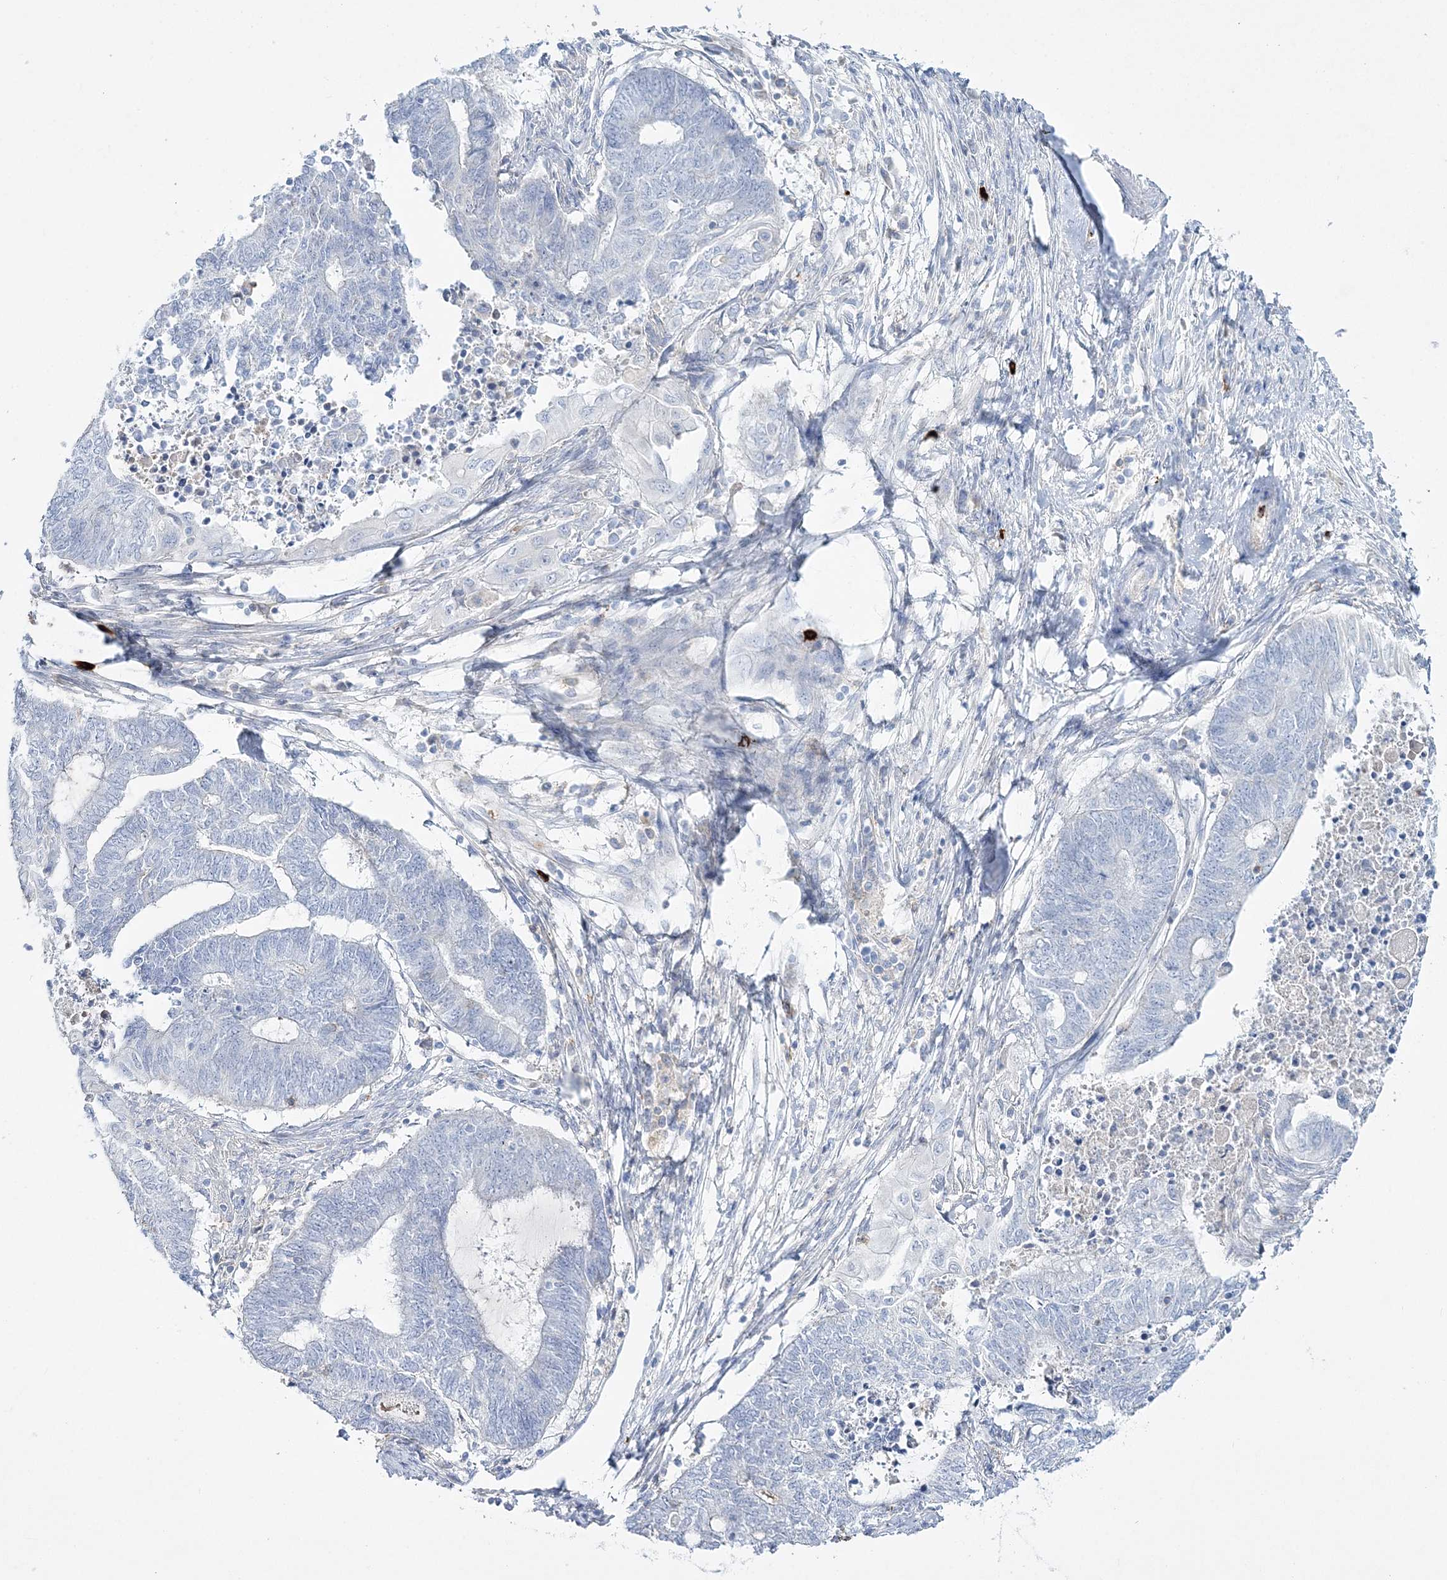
{"staining": {"intensity": "negative", "quantity": "none", "location": "none"}, "tissue": "endometrial cancer", "cell_type": "Tumor cells", "image_type": "cancer", "snomed": [{"axis": "morphology", "description": "Adenocarcinoma, NOS"}, {"axis": "topography", "description": "Uterus"}, {"axis": "topography", "description": "Endometrium"}], "caption": "Tumor cells are negative for brown protein staining in endometrial adenocarcinoma.", "gene": "WDSUB1", "patient": {"sex": "female", "age": 70}}